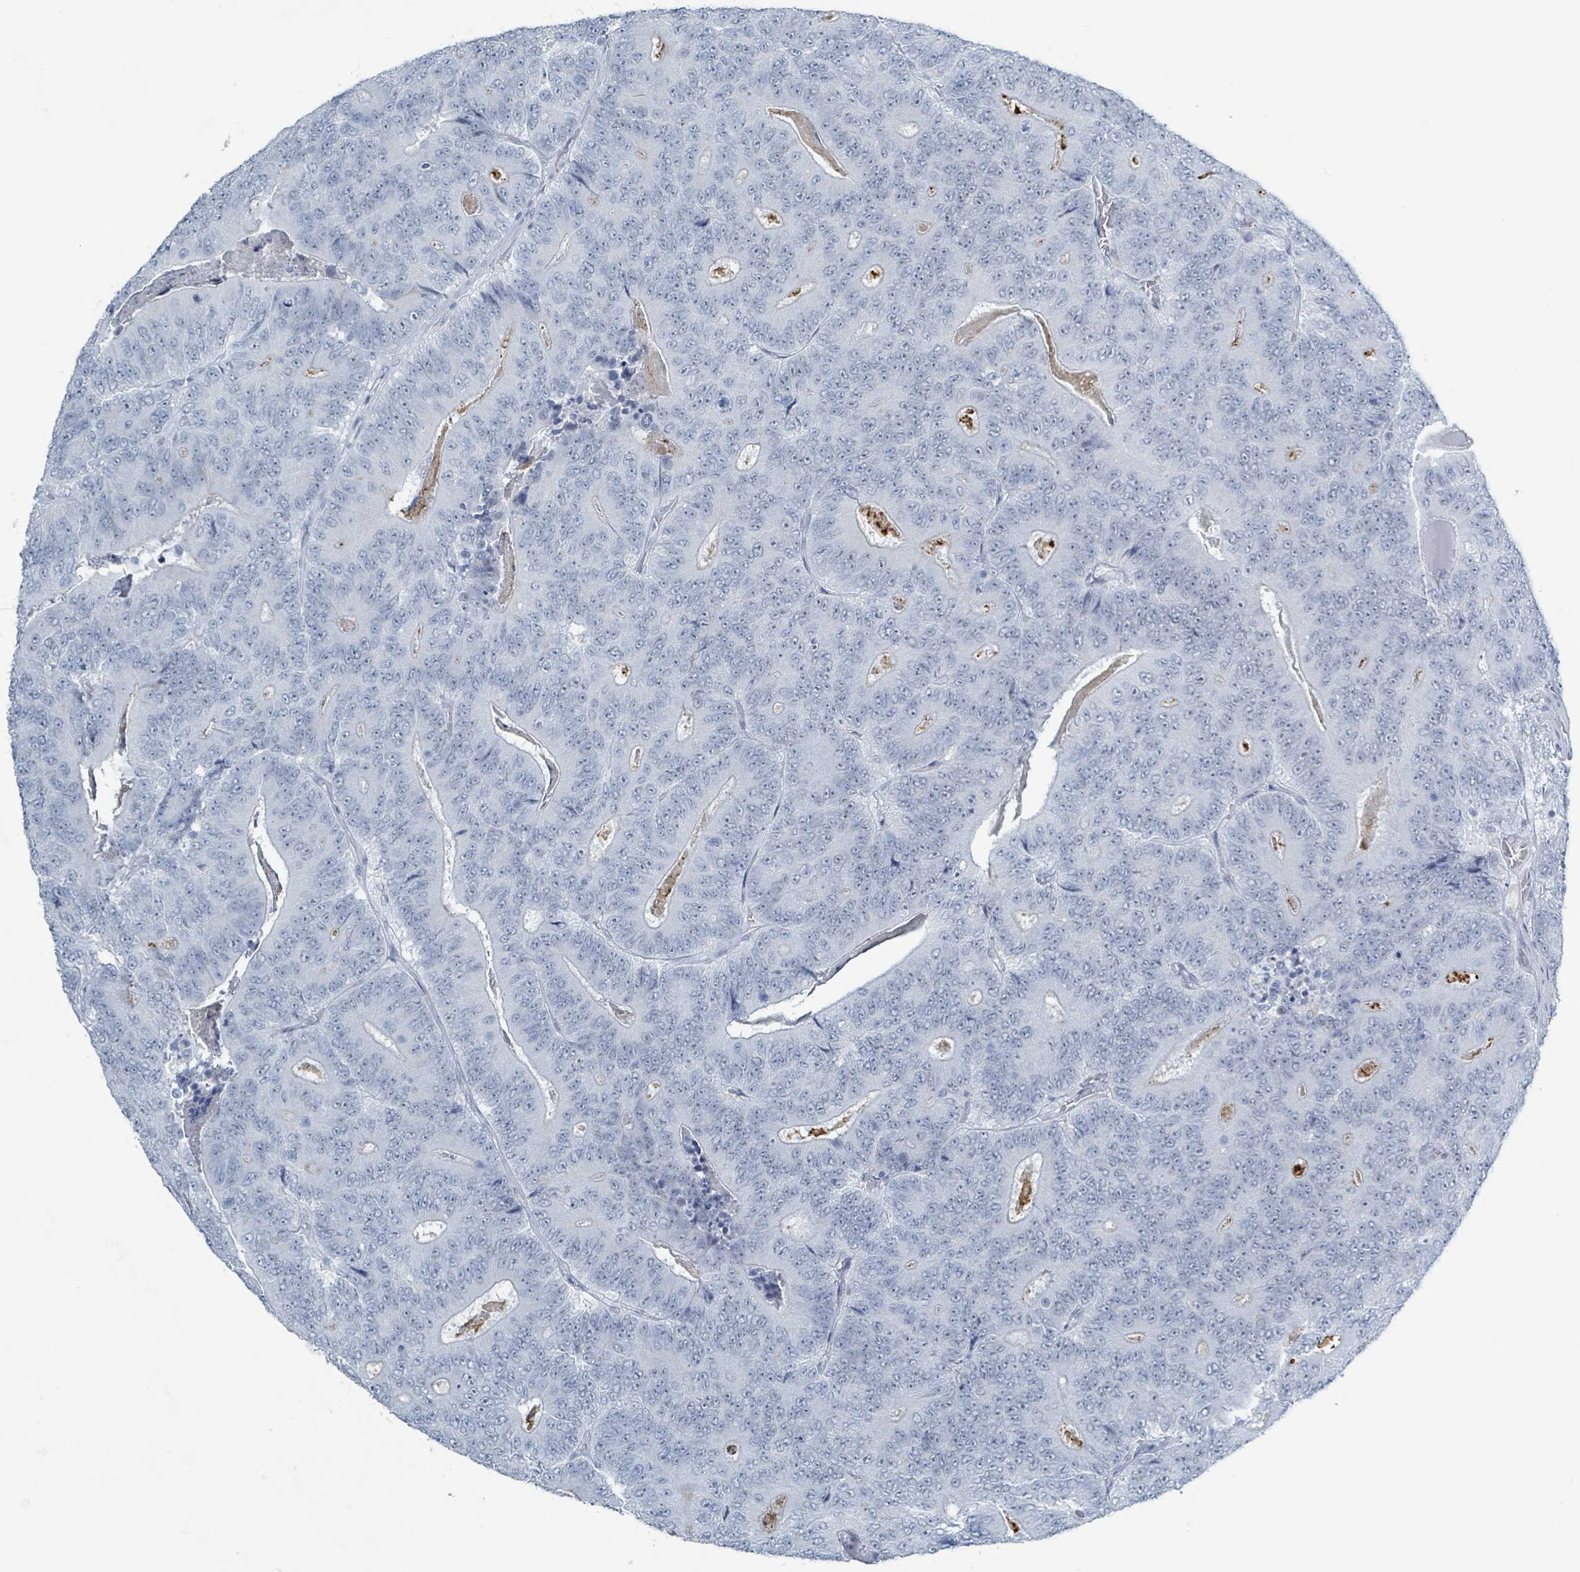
{"staining": {"intensity": "negative", "quantity": "none", "location": "none"}, "tissue": "colorectal cancer", "cell_type": "Tumor cells", "image_type": "cancer", "snomed": [{"axis": "morphology", "description": "Adenocarcinoma, NOS"}, {"axis": "topography", "description": "Colon"}], "caption": "This is an immunohistochemistry (IHC) image of colorectal cancer (adenocarcinoma). There is no staining in tumor cells.", "gene": "GPR15LG", "patient": {"sex": "male", "age": 83}}